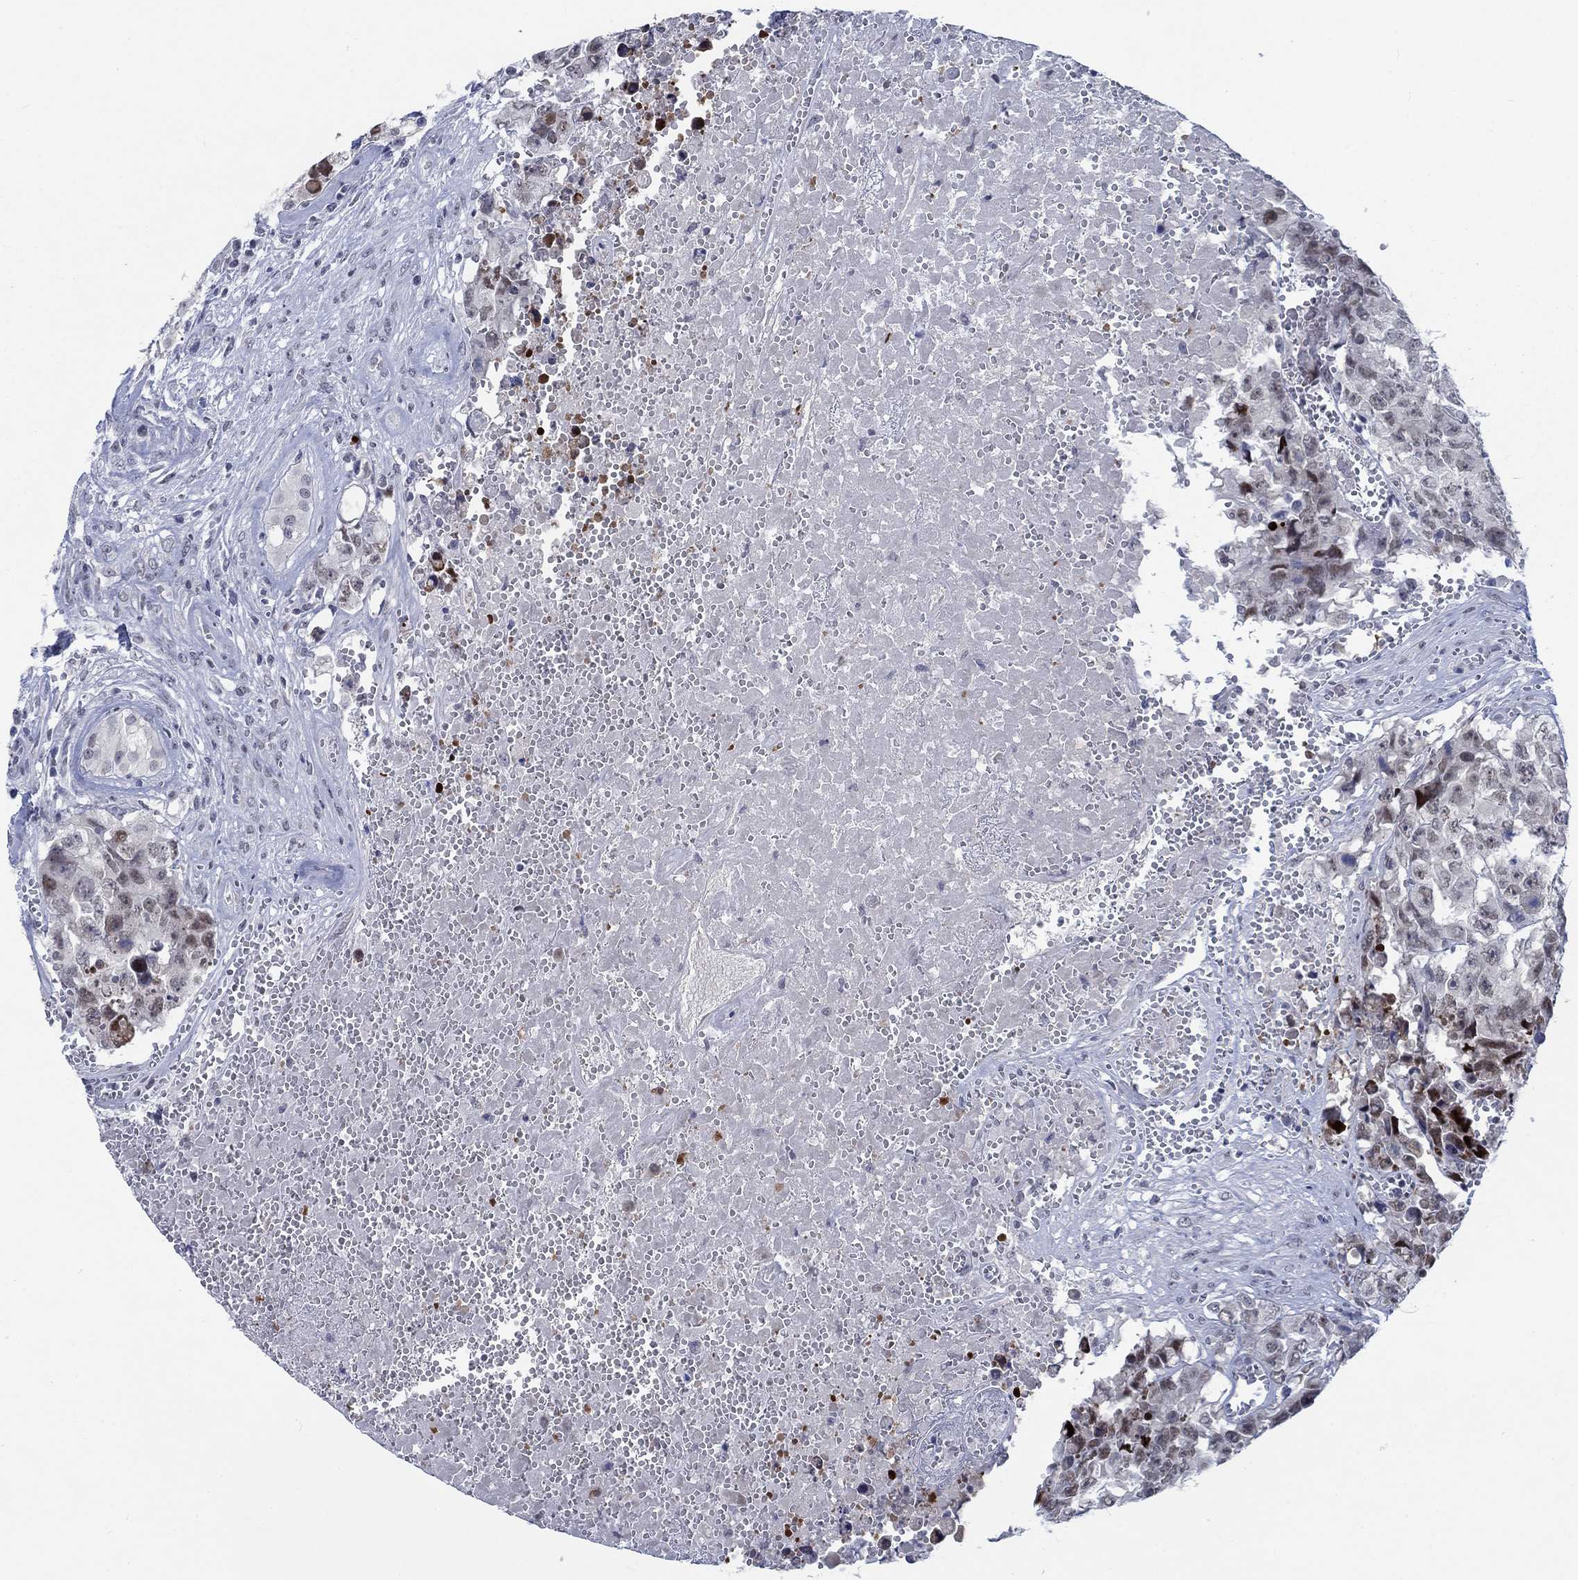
{"staining": {"intensity": "weak", "quantity": "<25%", "location": "cytoplasmic/membranous,nuclear"}, "tissue": "testis cancer", "cell_type": "Tumor cells", "image_type": "cancer", "snomed": [{"axis": "morphology", "description": "Carcinoma, Embryonal, NOS"}, {"axis": "topography", "description": "Testis"}], "caption": "Human testis embryonal carcinoma stained for a protein using immunohistochemistry exhibits no positivity in tumor cells.", "gene": "NEU3", "patient": {"sex": "male", "age": 23}}